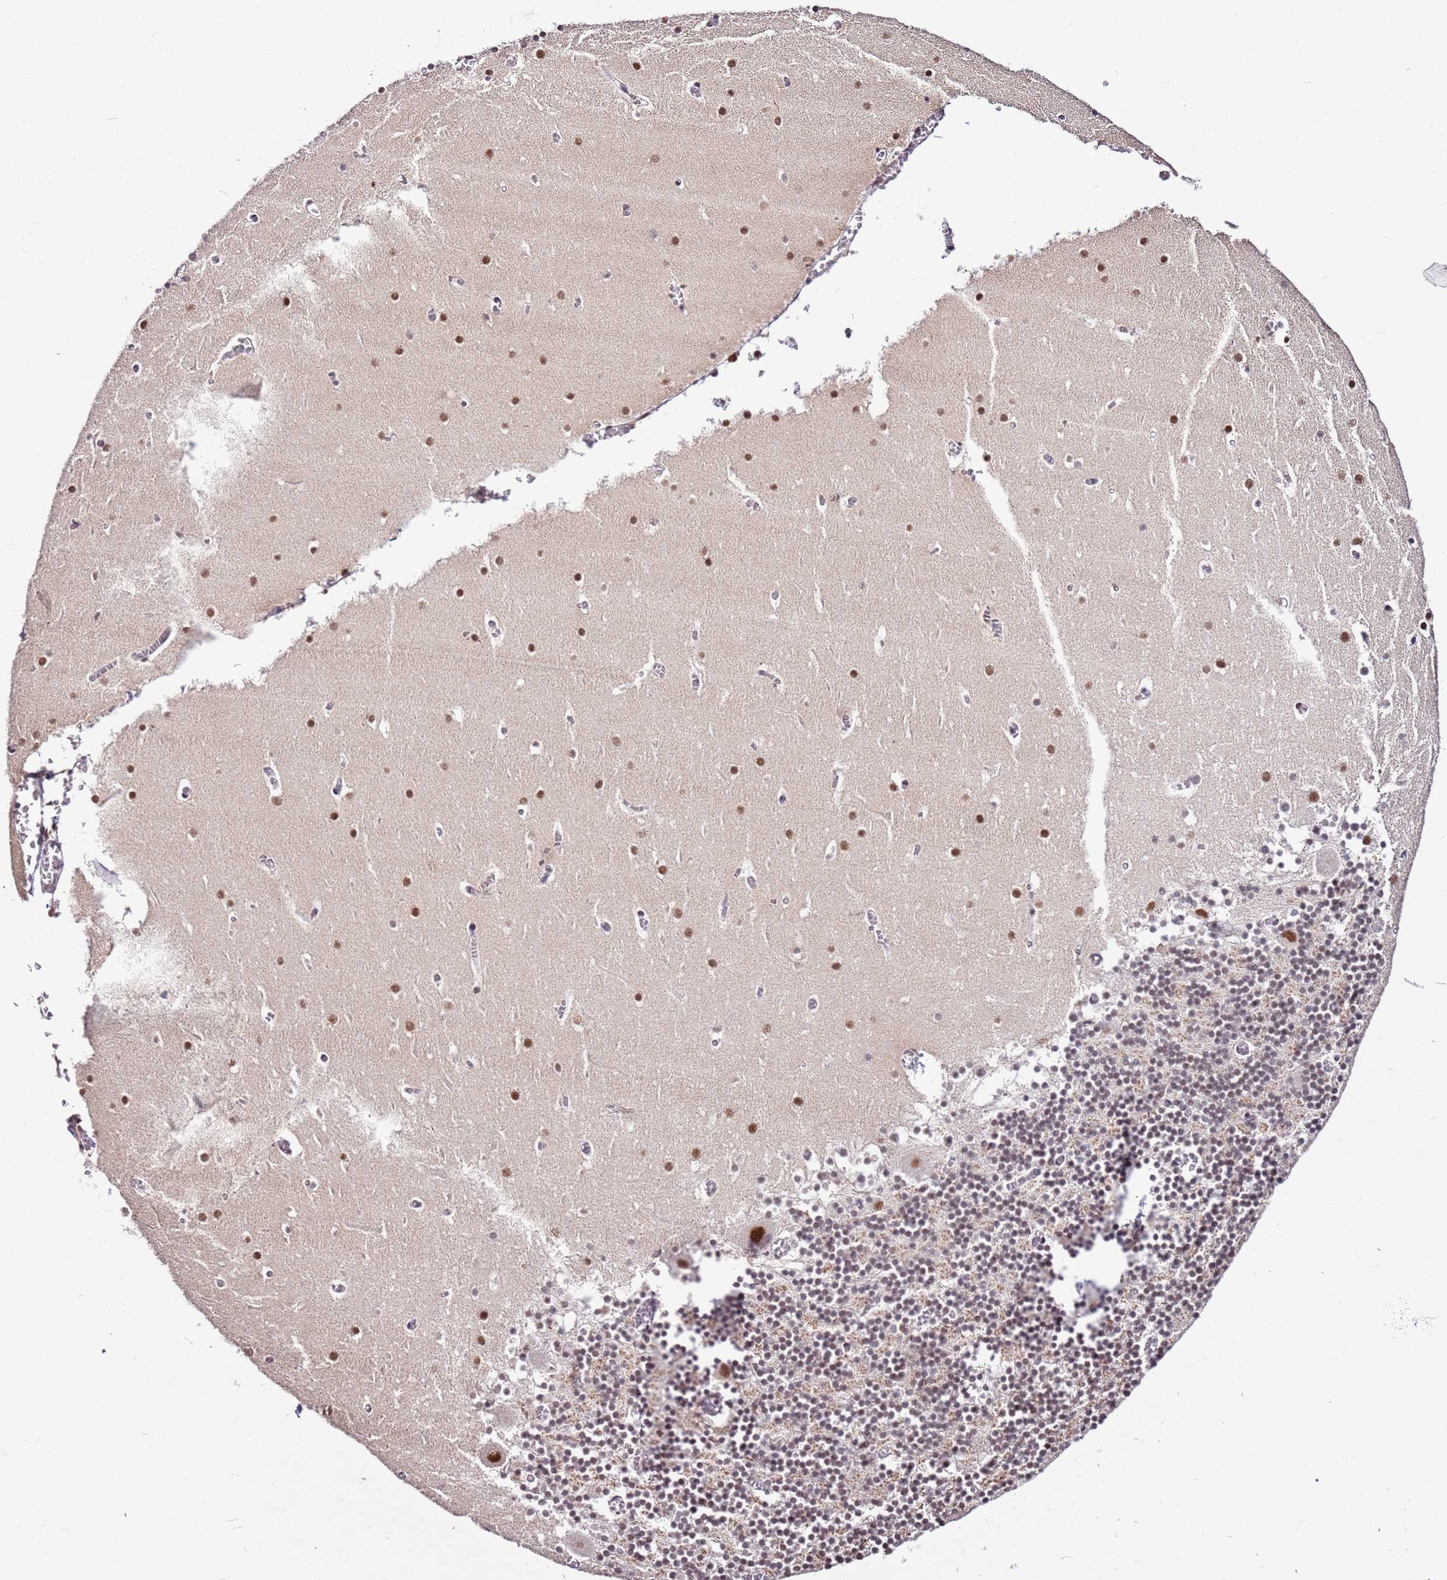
{"staining": {"intensity": "weak", "quantity": "25%-75%", "location": "nuclear"}, "tissue": "cerebellum", "cell_type": "Cells in granular layer", "image_type": "normal", "snomed": [{"axis": "morphology", "description": "Normal tissue, NOS"}, {"axis": "topography", "description": "Cerebellum"}], "caption": "Cells in granular layer display weak nuclear positivity in about 25%-75% of cells in normal cerebellum. (Stains: DAB in brown, nuclei in blue, Microscopy: brightfield microscopy at high magnification).", "gene": "AKAP8L", "patient": {"sex": "female", "age": 28}}